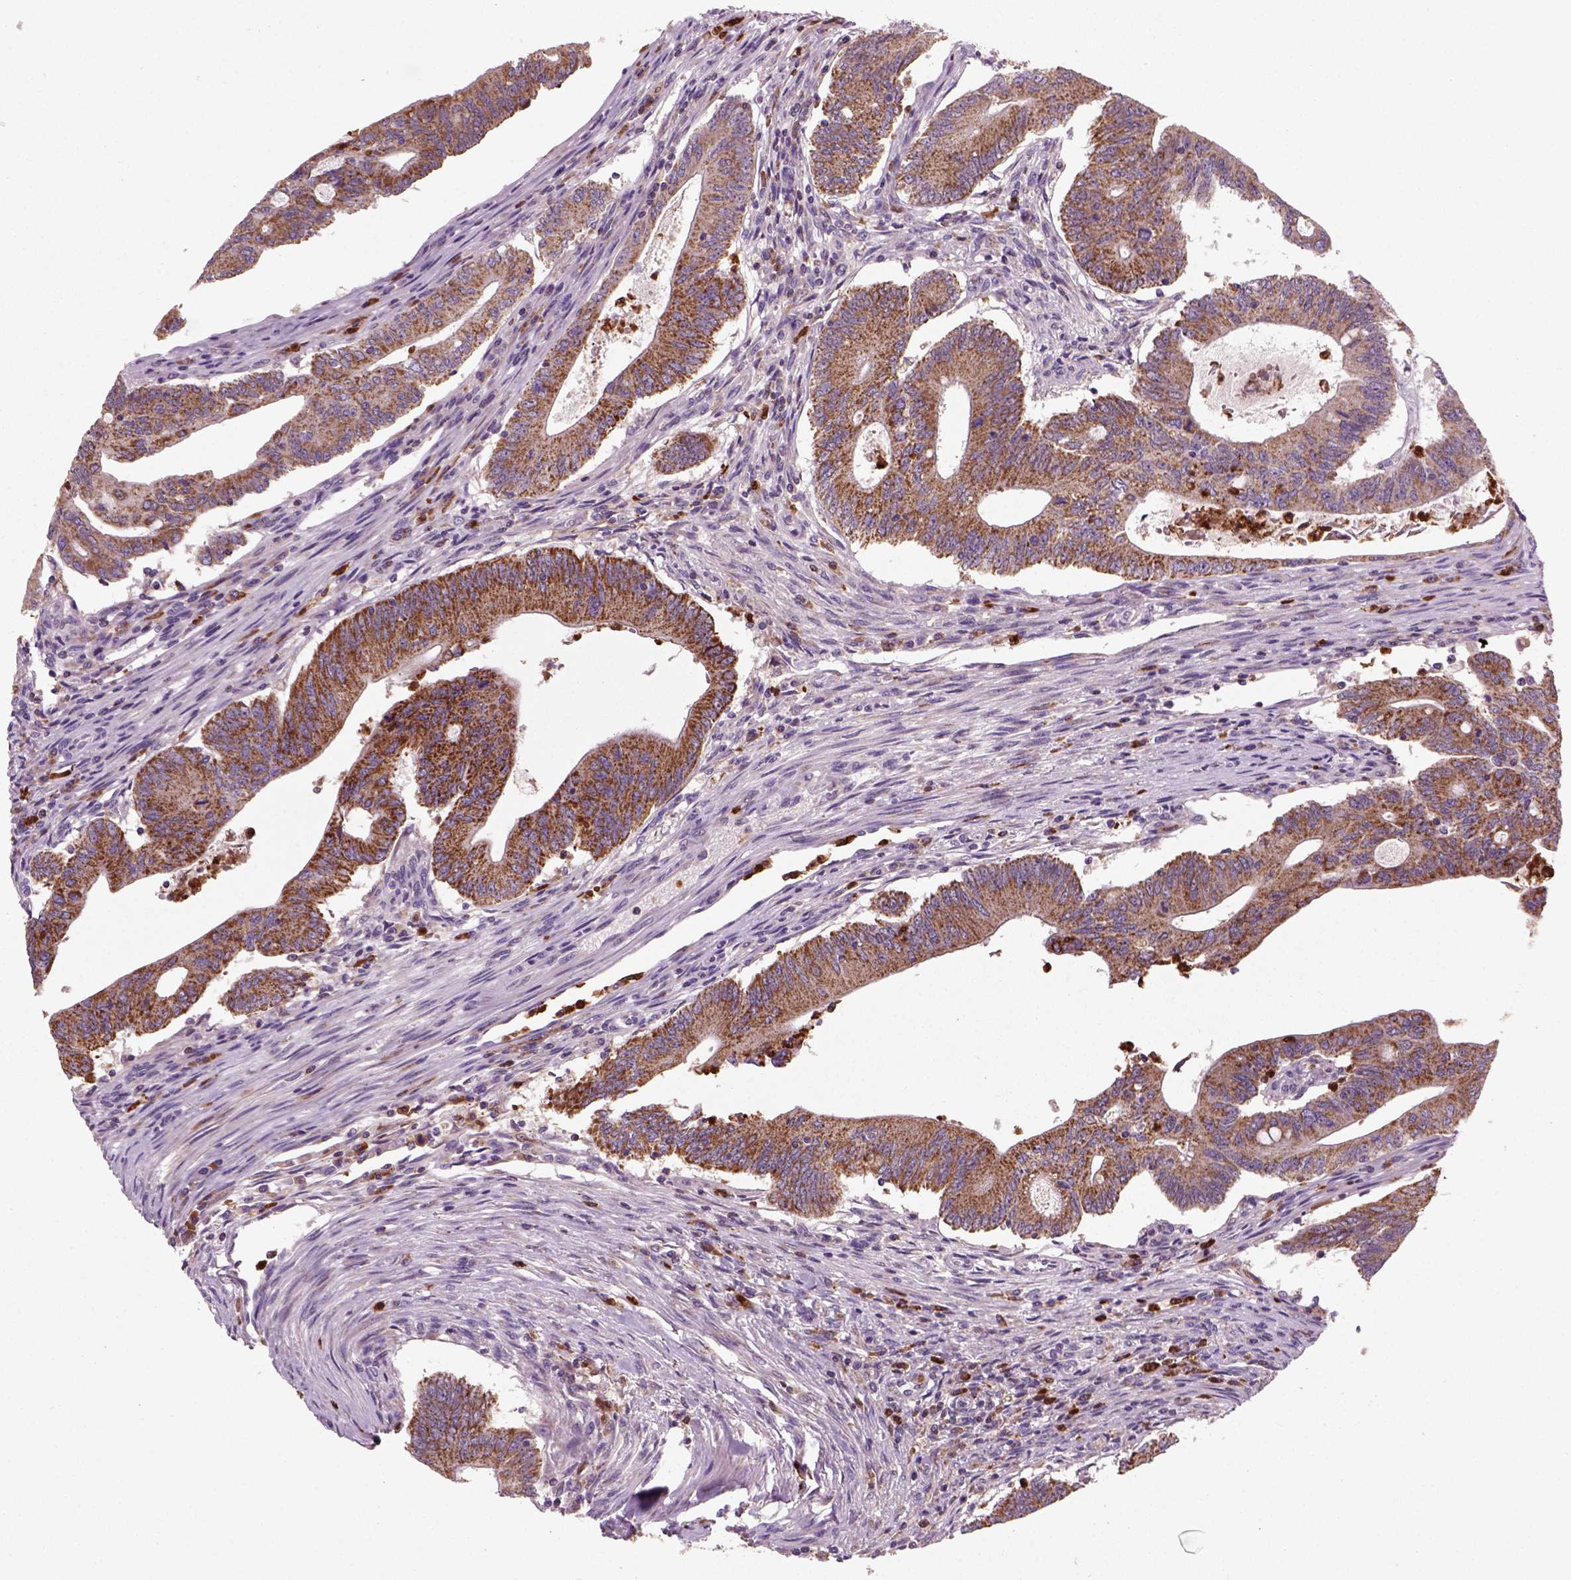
{"staining": {"intensity": "moderate", "quantity": ">75%", "location": "cytoplasmic/membranous"}, "tissue": "colorectal cancer", "cell_type": "Tumor cells", "image_type": "cancer", "snomed": [{"axis": "morphology", "description": "Adenocarcinoma, NOS"}, {"axis": "topography", "description": "Colon"}], "caption": "This image reveals immunohistochemistry (IHC) staining of colorectal cancer (adenocarcinoma), with medium moderate cytoplasmic/membranous positivity in approximately >75% of tumor cells.", "gene": "NUDT16L1", "patient": {"sex": "female", "age": 70}}